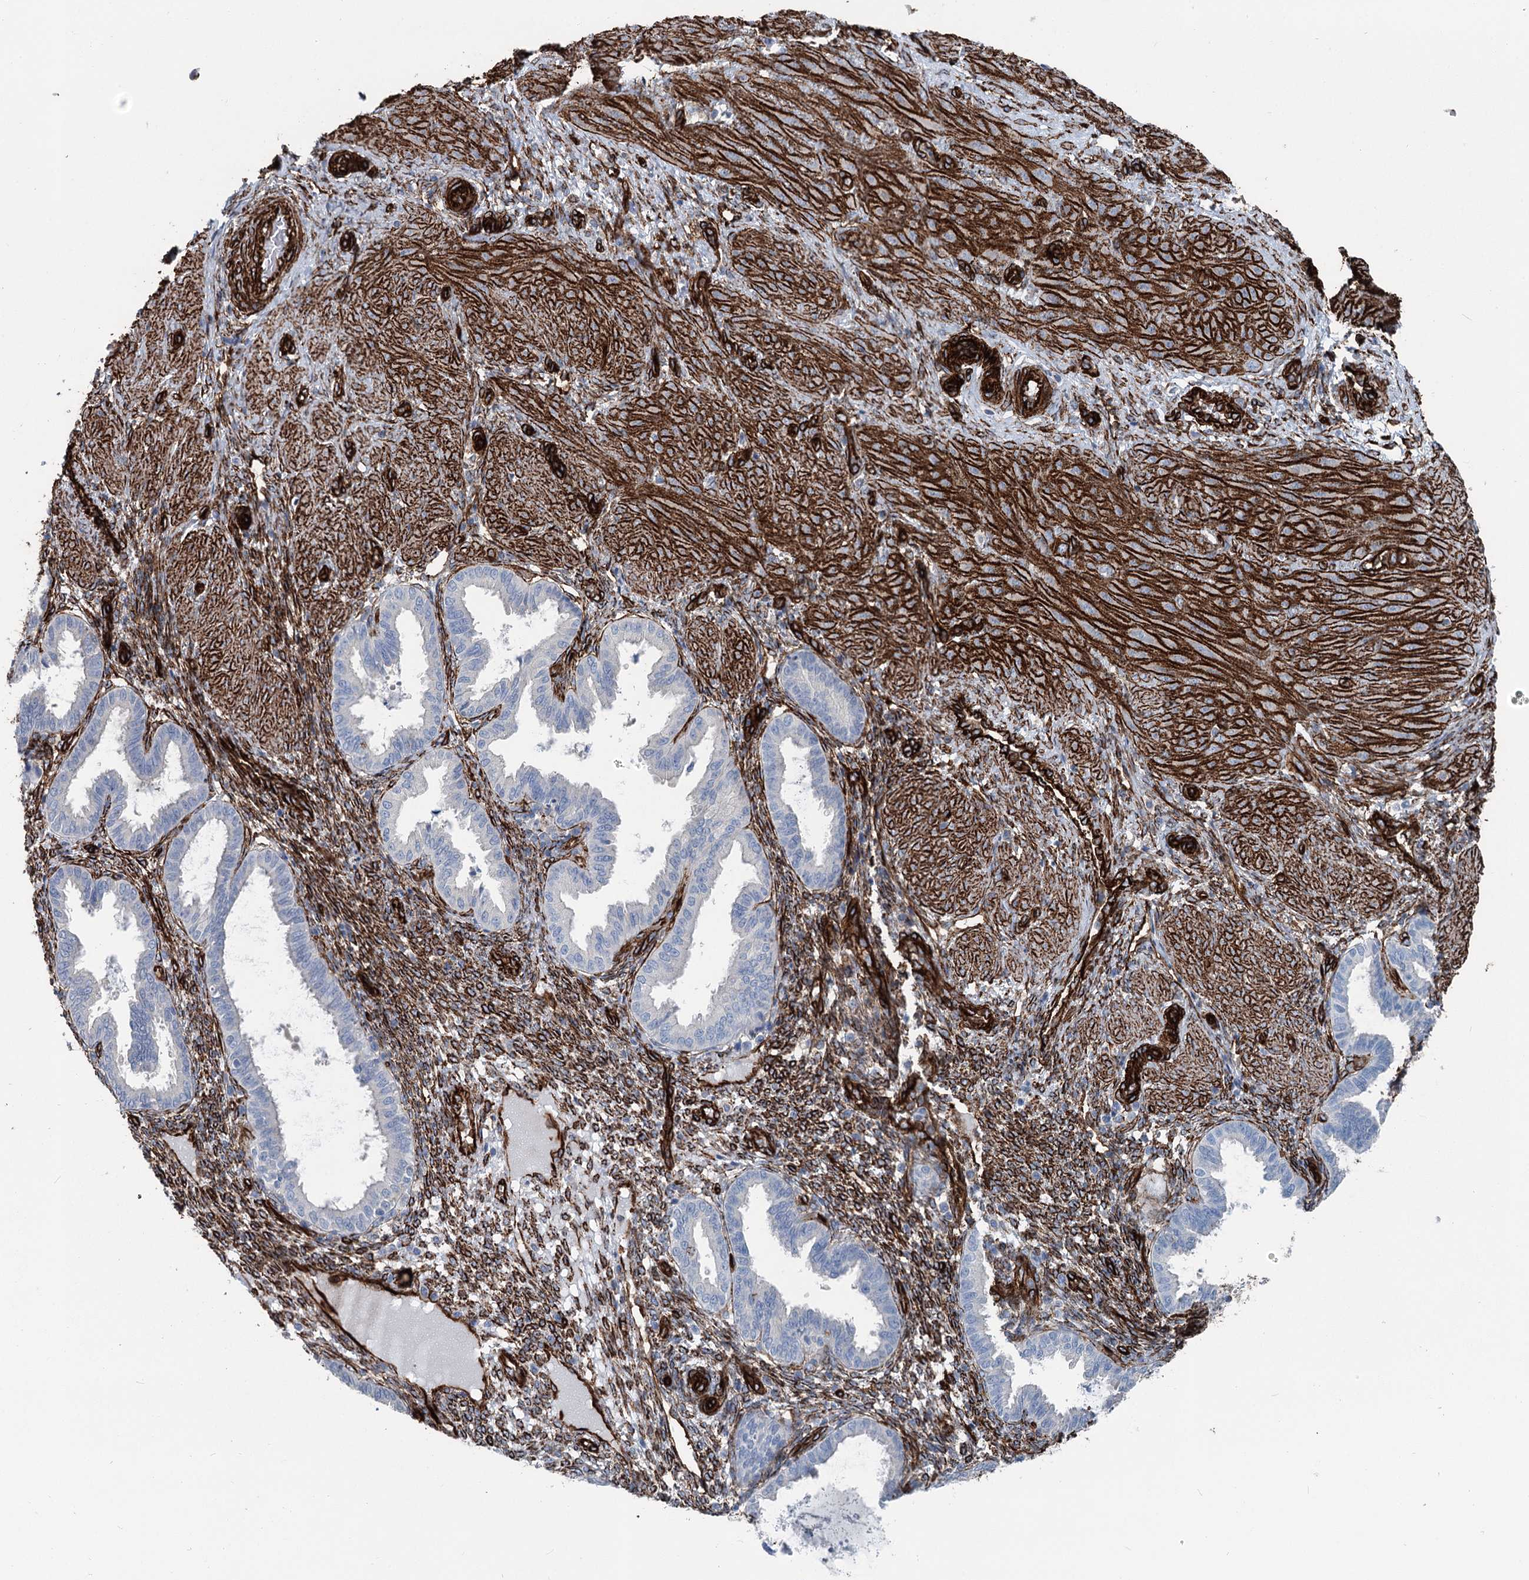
{"staining": {"intensity": "moderate", "quantity": "<25%", "location": "cytoplasmic/membranous"}, "tissue": "endometrium", "cell_type": "Cells in endometrial stroma", "image_type": "normal", "snomed": [{"axis": "morphology", "description": "Normal tissue, NOS"}, {"axis": "topography", "description": "Endometrium"}], "caption": "A brown stain highlights moderate cytoplasmic/membranous expression of a protein in cells in endometrial stroma of unremarkable human endometrium.", "gene": "IQSEC1", "patient": {"sex": "female", "age": 33}}